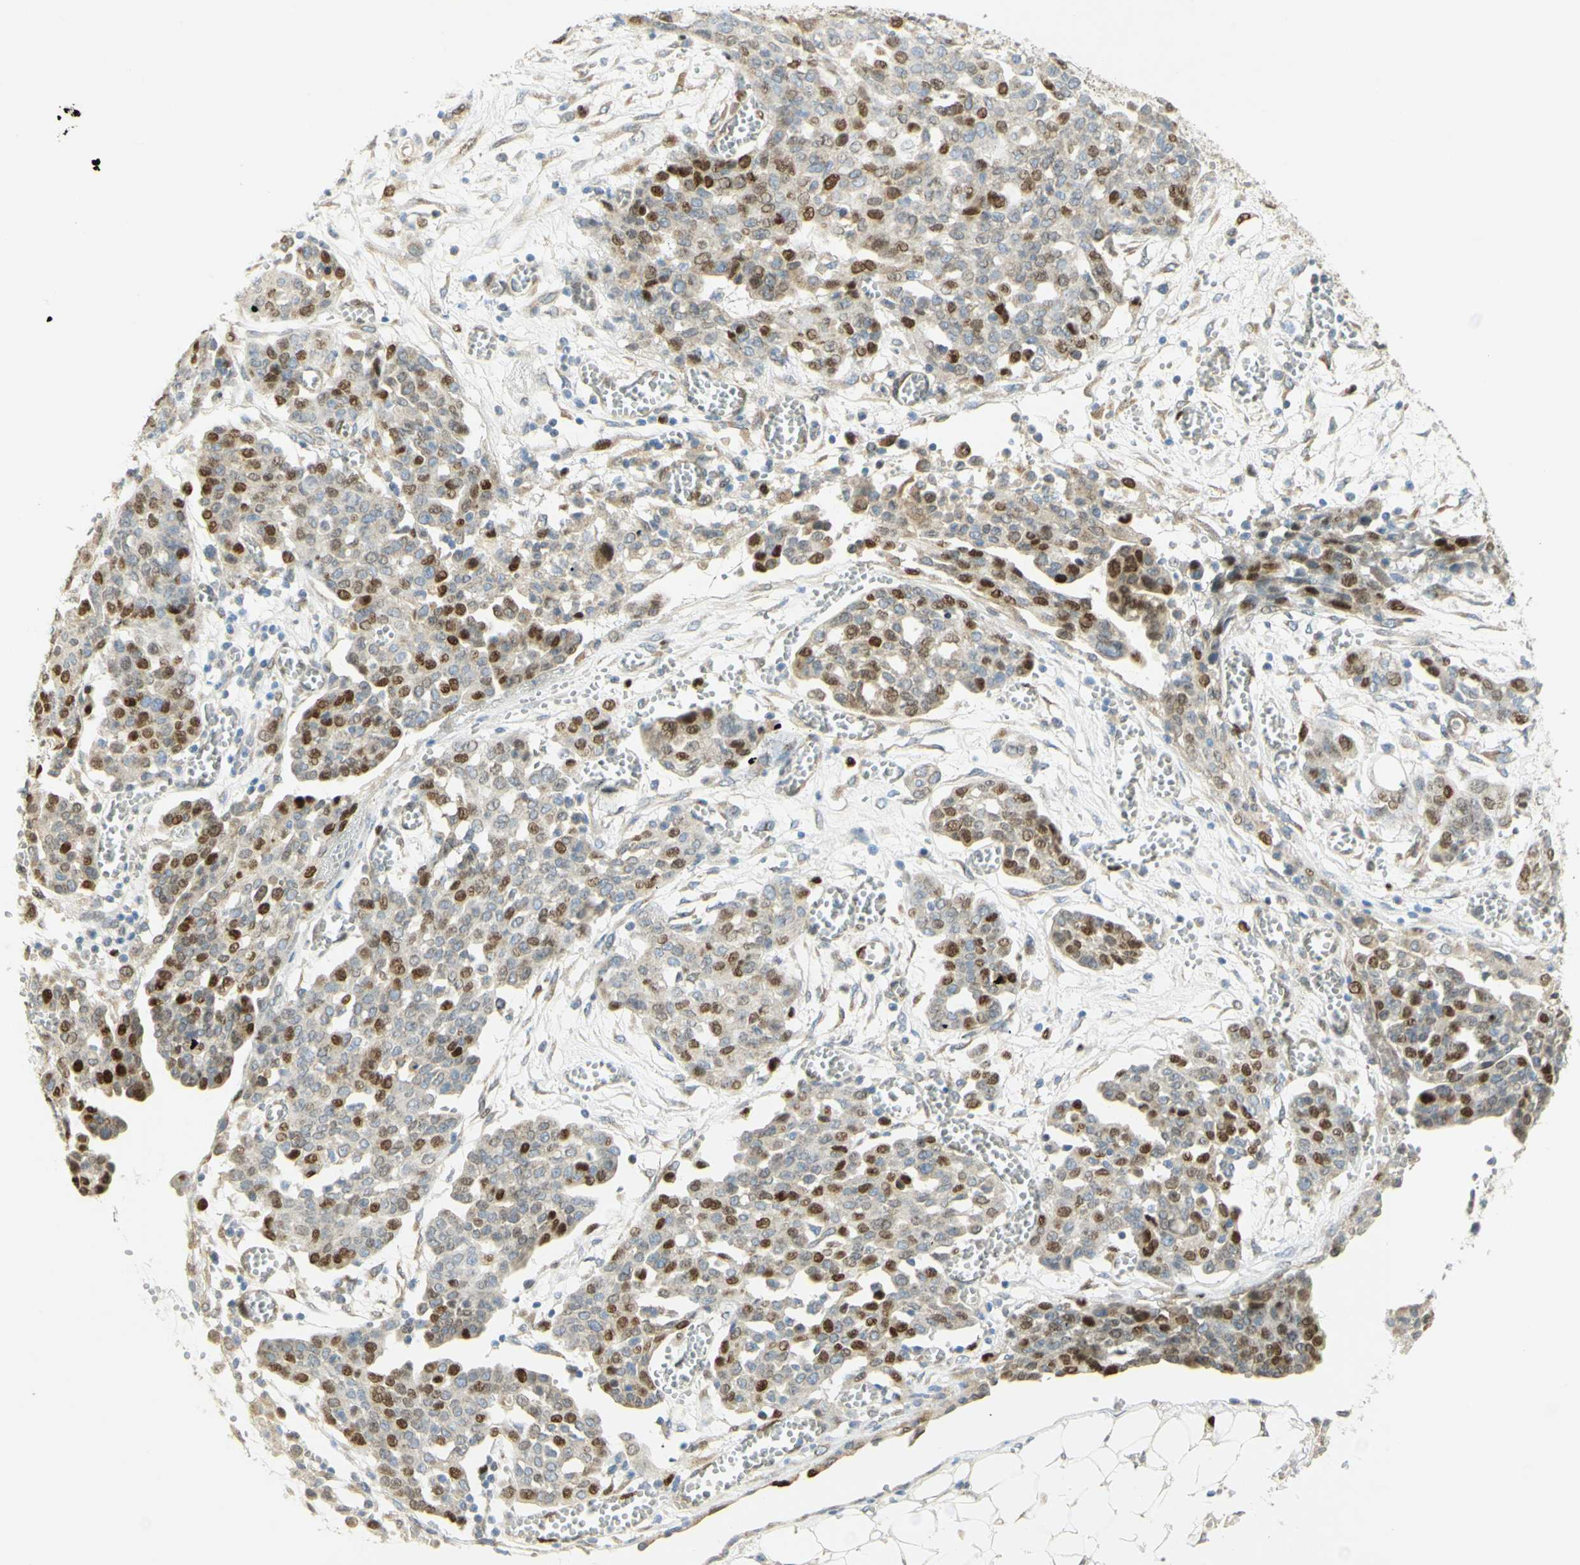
{"staining": {"intensity": "strong", "quantity": "25%-75%", "location": "nuclear"}, "tissue": "ovarian cancer", "cell_type": "Tumor cells", "image_type": "cancer", "snomed": [{"axis": "morphology", "description": "Cystadenocarcinoma, serous, NOS"}, {"axis": "topography", "description": "Soft tissue"}, {"axis": "topography", "description": "Ovary"}], "caption": "Protein staining of ovarian serous cystadenocarcinoma tissue reveals strong nuclear expression in approximately 25%-75% of tumor cells.", "gene": "E2F1", "patient": {"sex": "female", "age": 57}}